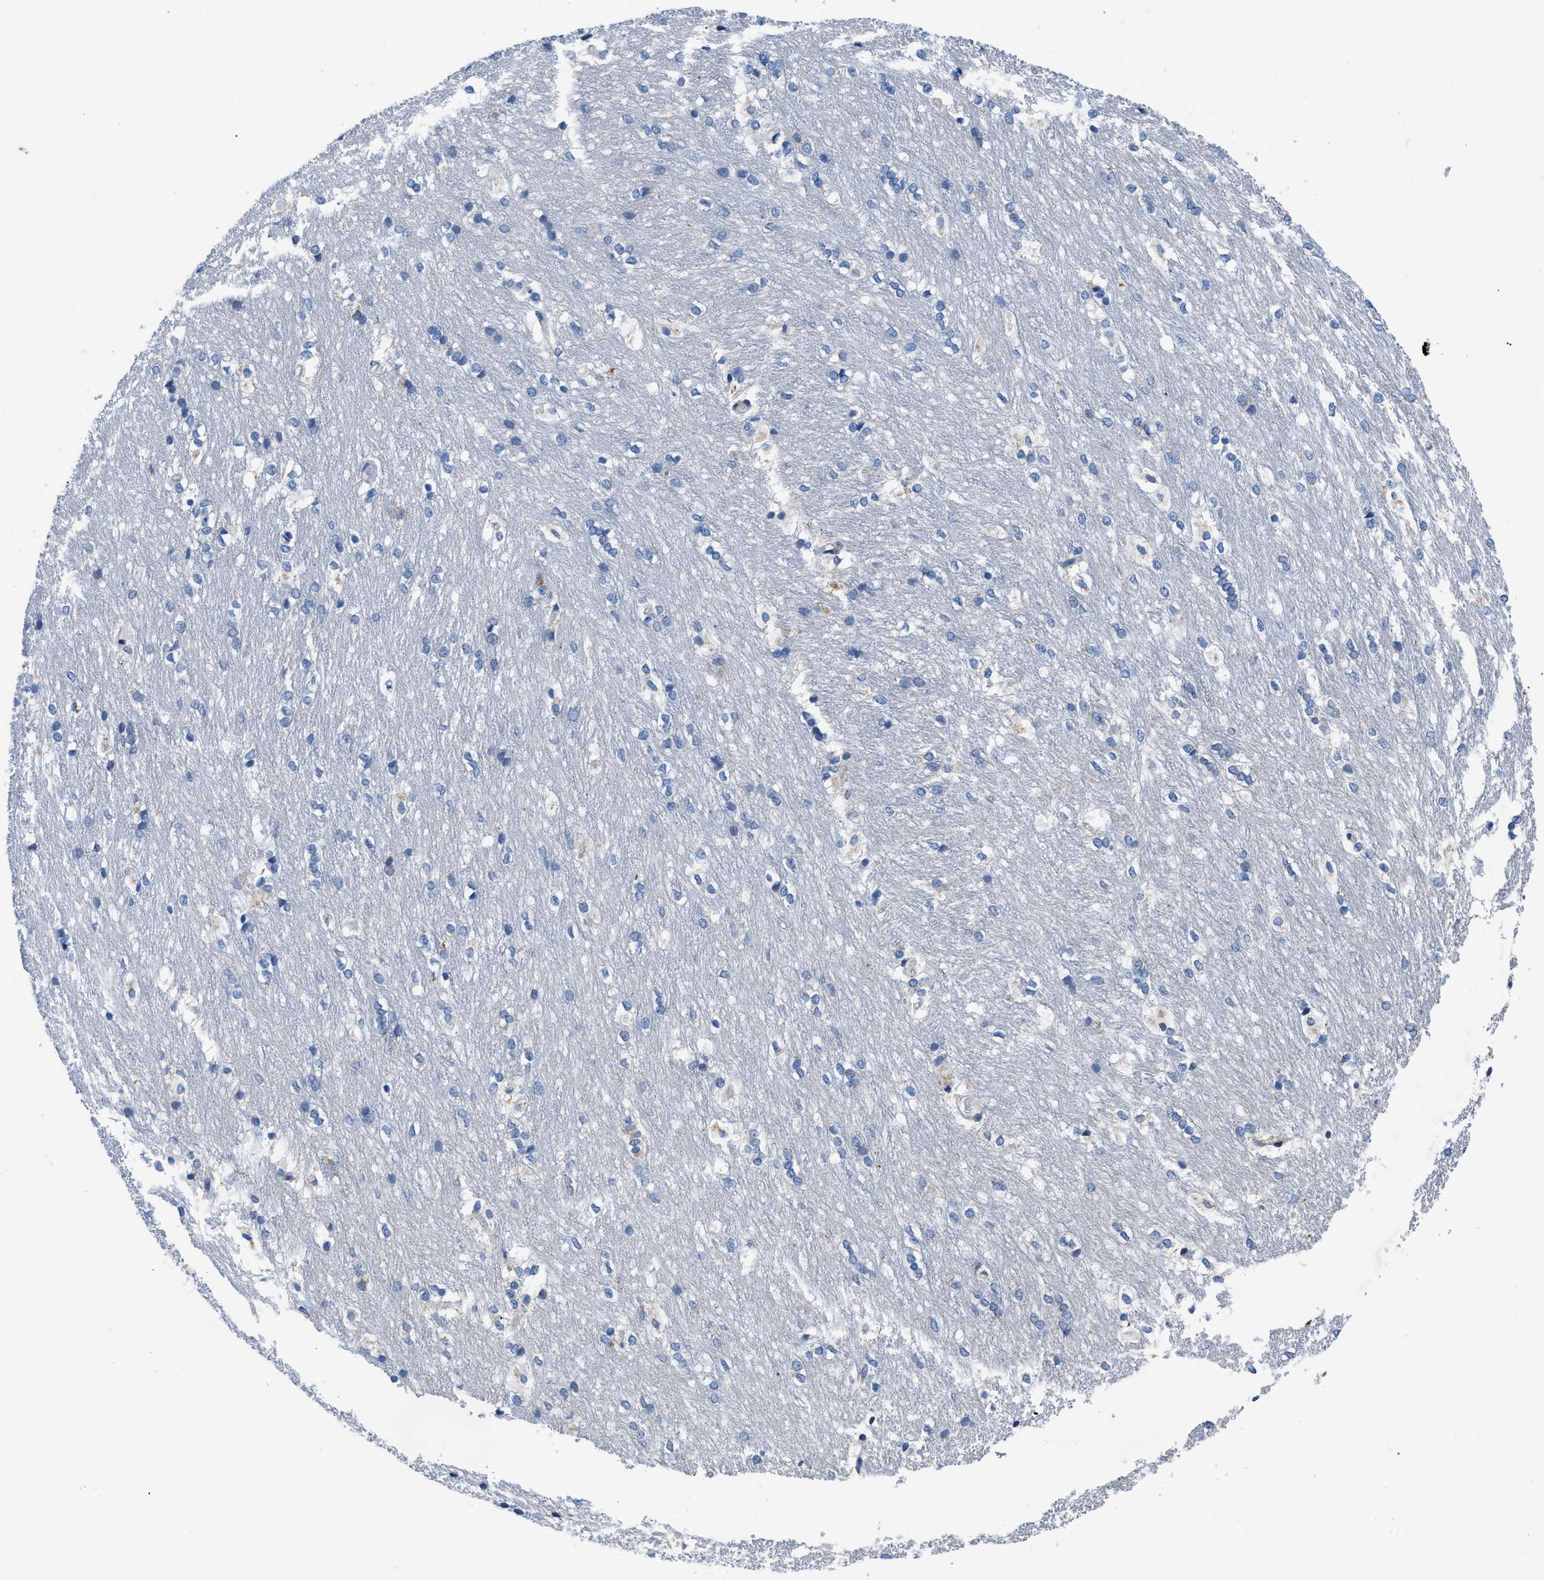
{"staining": {"intensity": "moderate", "quantity": "<25%", "location": "cytoplasmic/membranous"}, "tissue": "caudate", "cell_type": "Glial cells", "image_type": "normal", "snomed": [{"axis": "morphology", "description": "Normal tissue, NOS"}, {"axis": "topography", "description": "Lateral ventricle wall"}], "caption": "Immunohistochemistry of benign human caudate displays low levels of moderate cytoplasmic/membranous positivity in approximately <25% of glial cells.", "gene": "ZDHHC3", "patient": {"sex": "female", "age": 19}}